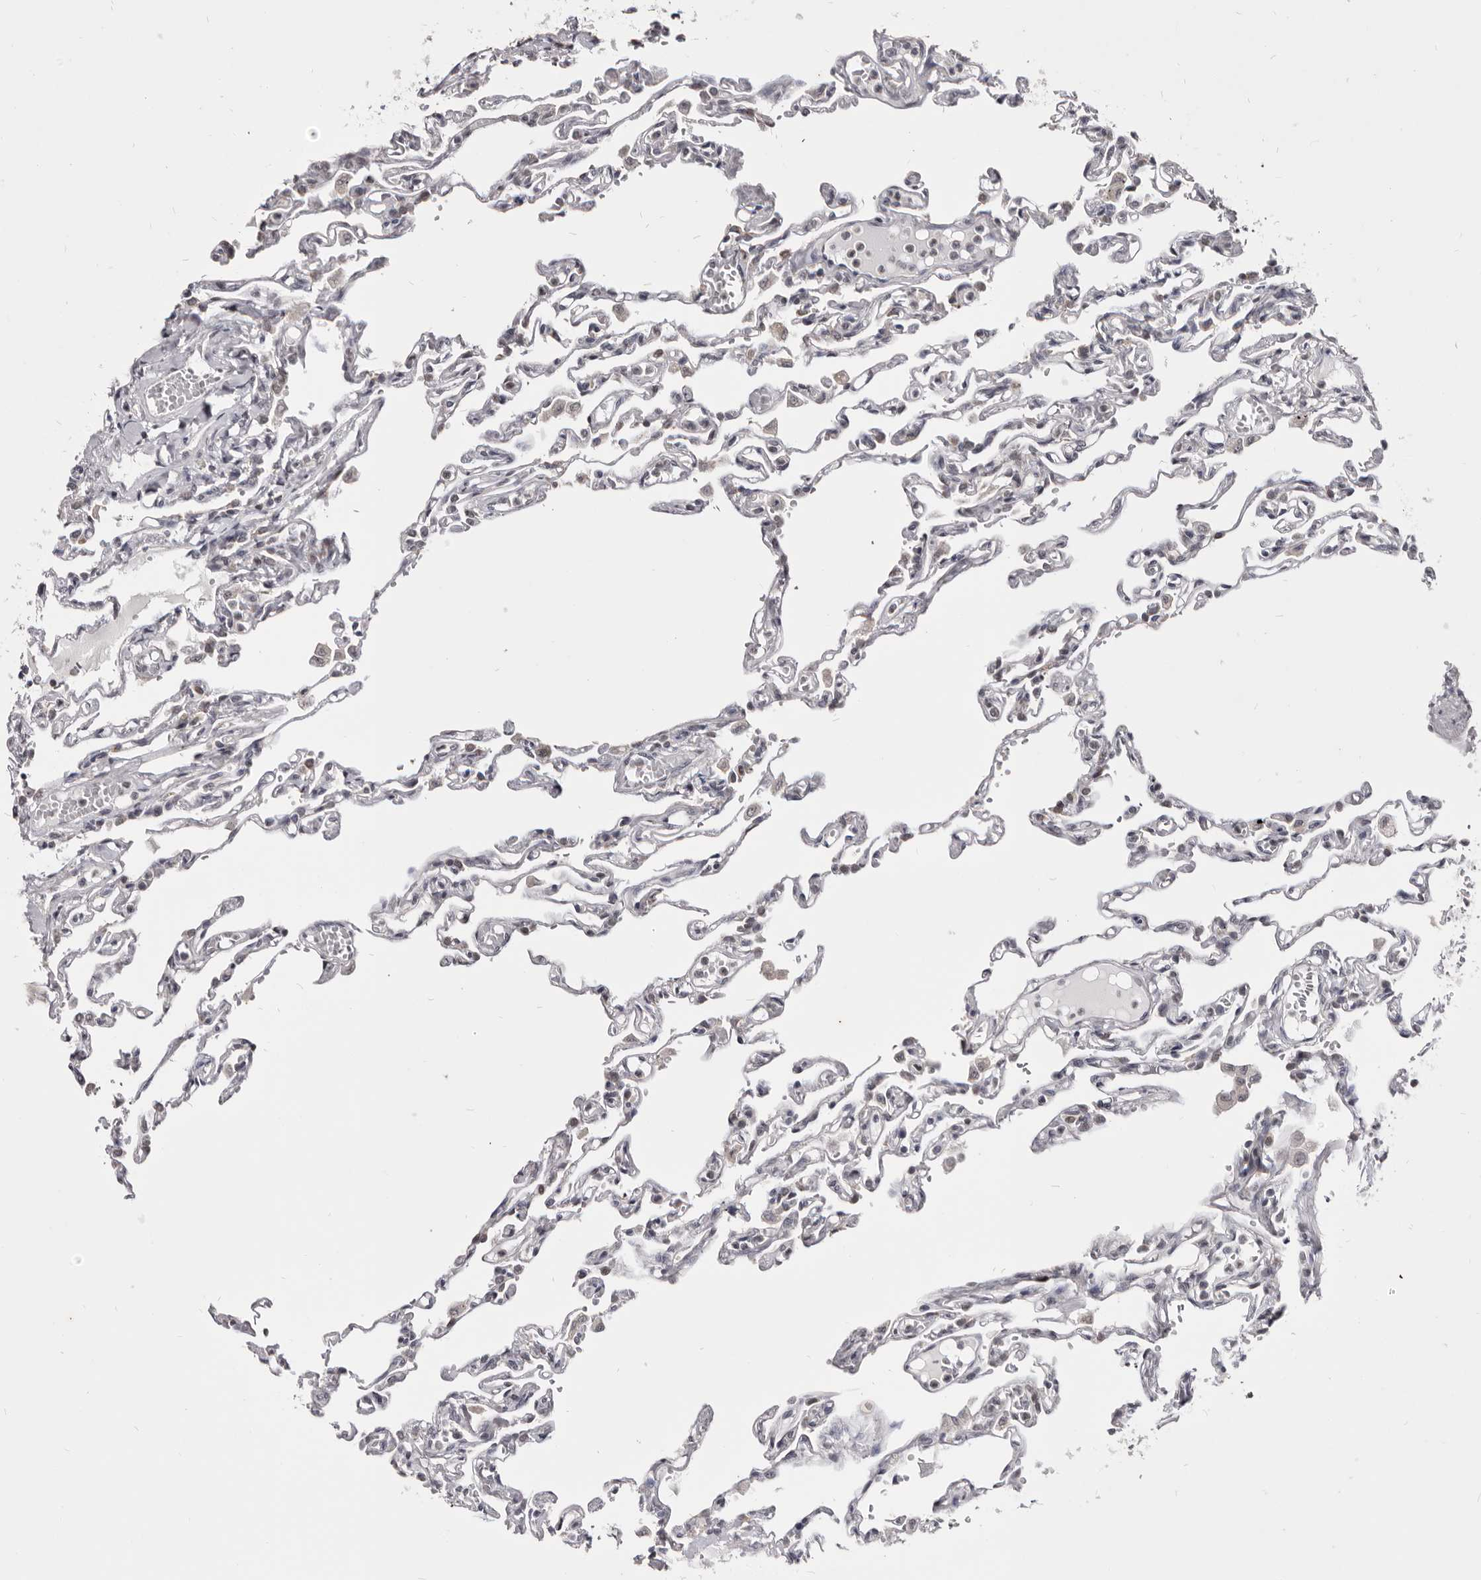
{"staining": {"intensity": "weak", "quantity": "<25%", "location": "cytoplasmic/membranous"}, "tissue": "lung", "cell_type": "Alveolar cells", "image_type": "normal", "snomed": [{"axis": "morphology", "description": "Normal tissue, NOS"}, {"axis": "topography", "description": "Lung"}], "caption": "The immunohistochemistry image has no significant positivity in alveolar cells of lung.", "gene": "THUMPD1", "patient": {"sex": "male", "age": 21}}